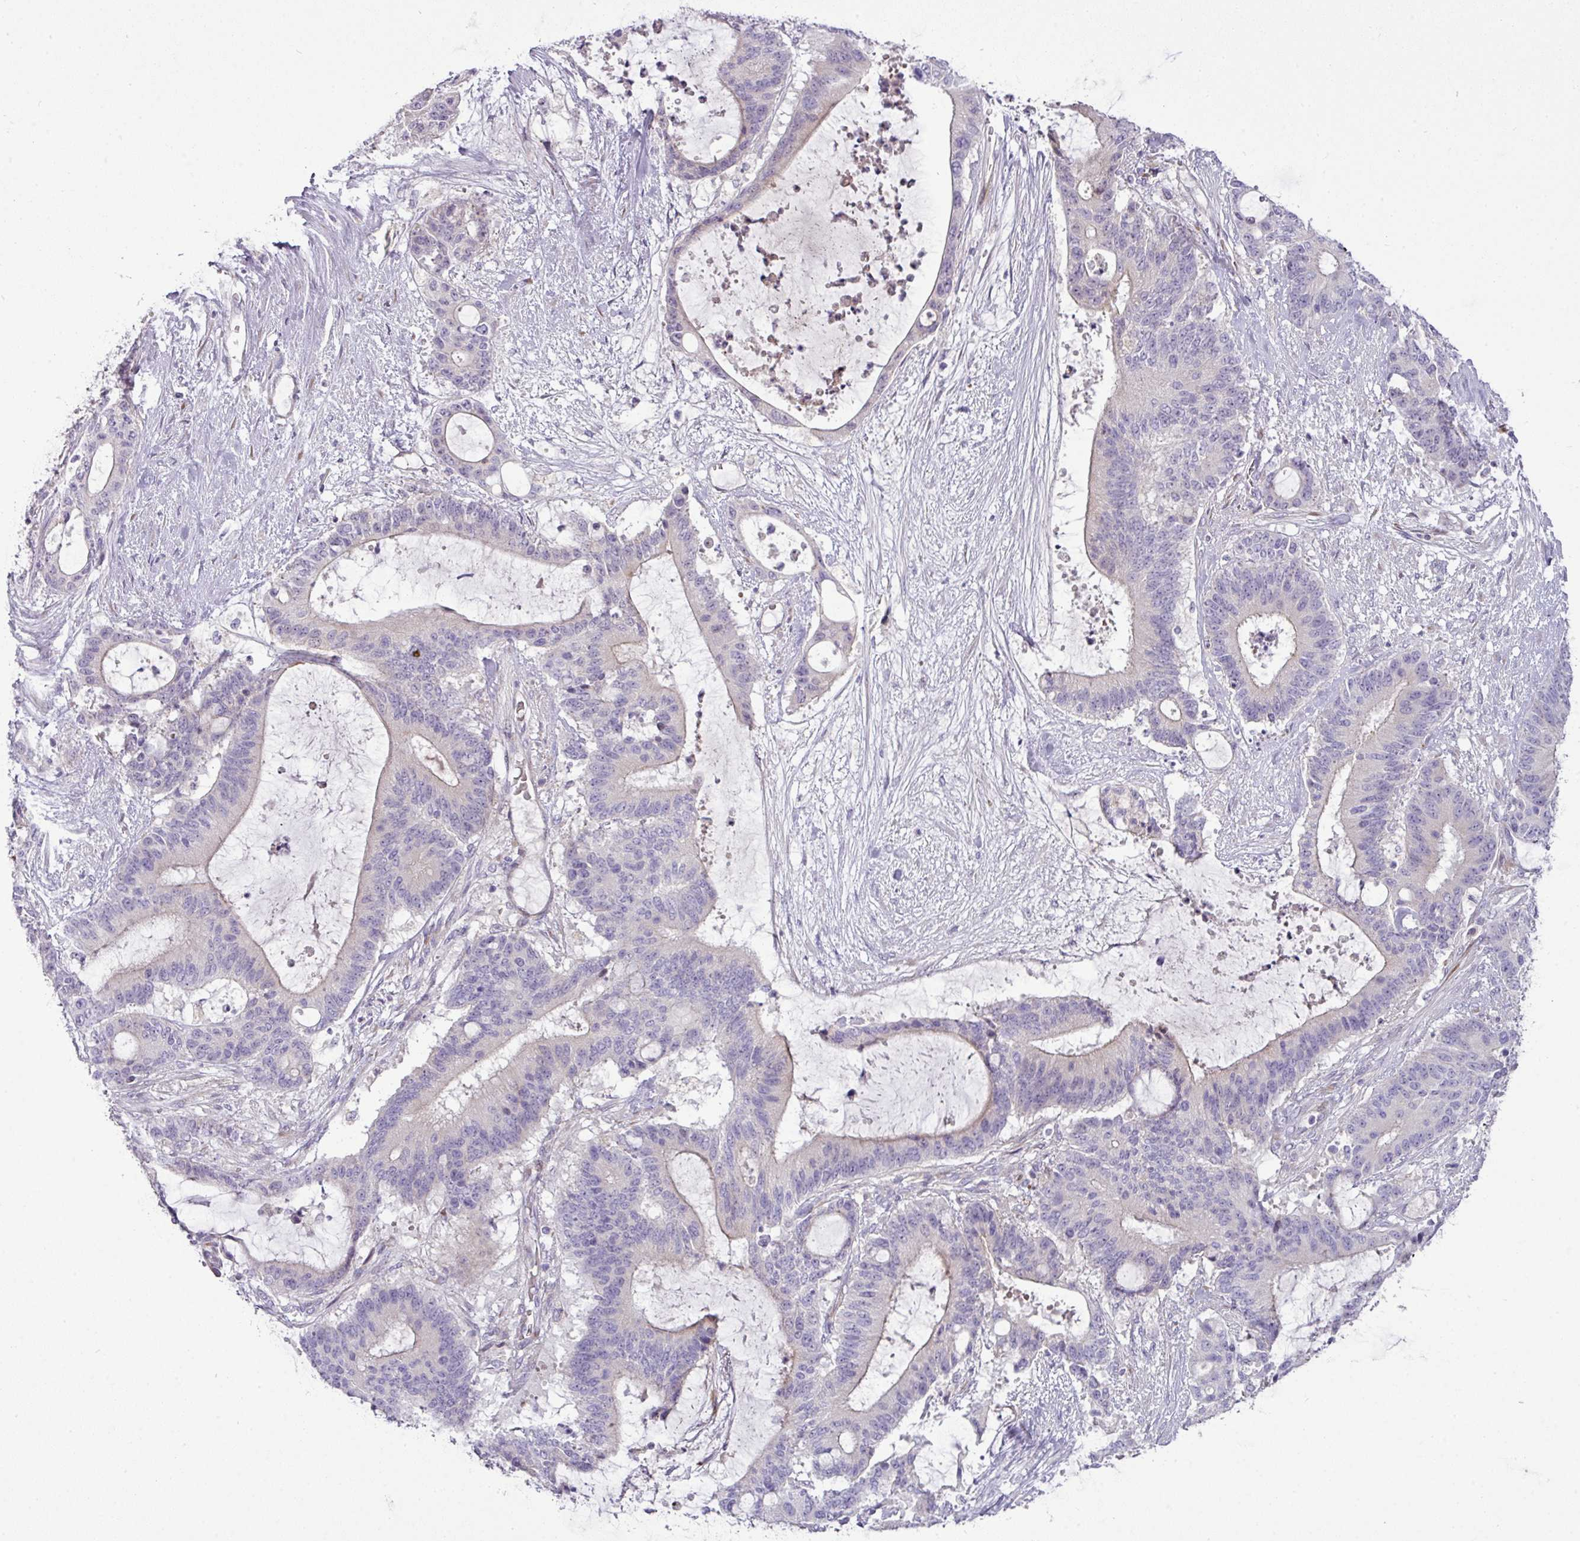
{"staining": {"intensity": "negative", "quantity": "none", "location": "none"}, "tissue": "liver cancer", "cell_type": "Tumor cells", "image_type": "cancer", "snomed": [{"axis": "morphology", "description": "Normal tissue, NOS"}, {"axis": "morphology", "description": "Cholangiocarcinoma"}, {"axis": "topography", "description": "Liver"}, {"axis": "topography", "description": "Peripheral nerve tissue"}], "caption": "Tumor cells are negative for brown protein staining in liver cancer (cholangiocarcinoma).", "gene": "ATP6V1F", "patient": {"sex": "female", "age": 73}}